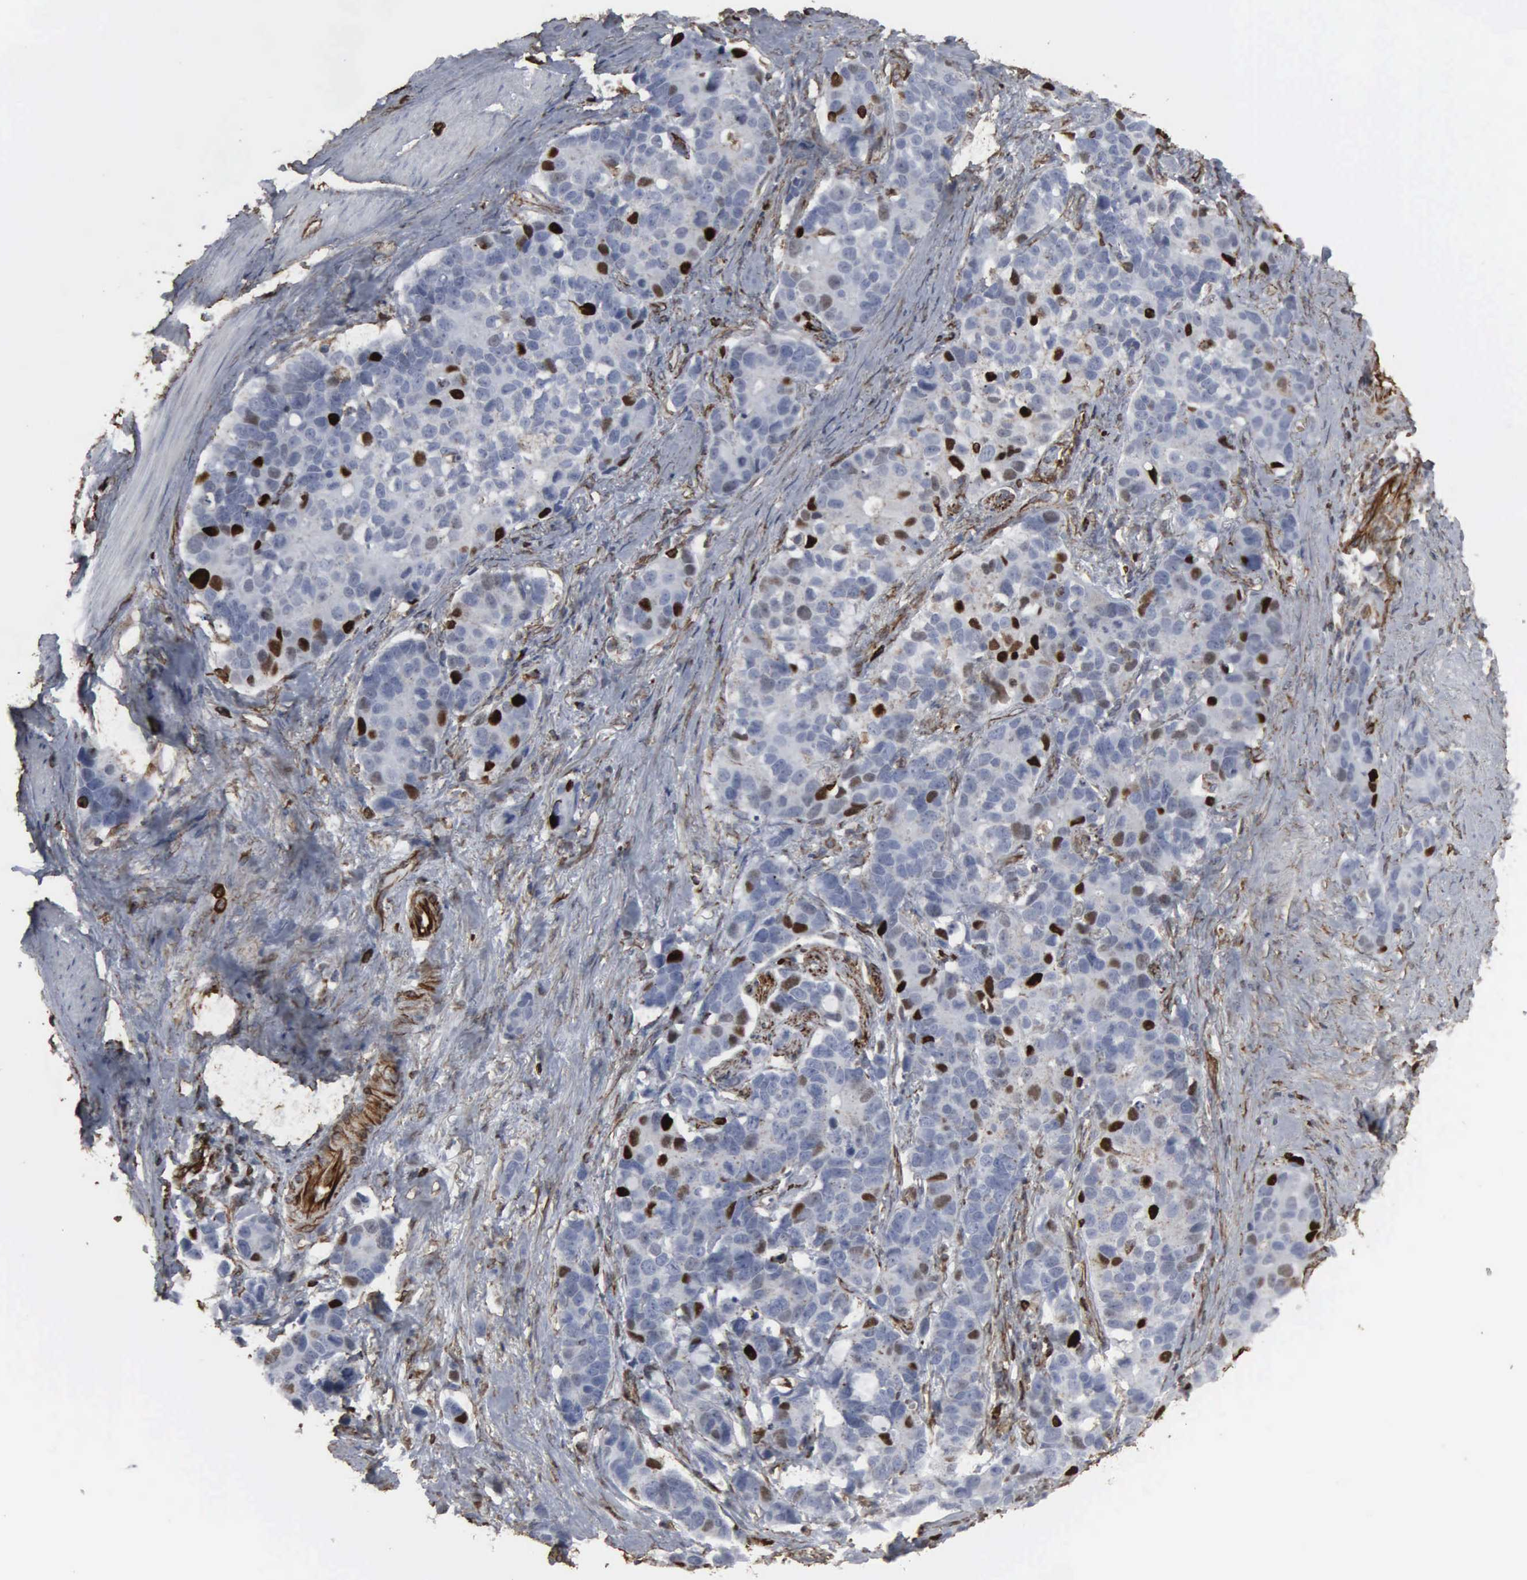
{"staining": {"intensity": "strong", "quantity": "<25%", "location": "nuclear"}, "tissue": "stomach cancer", "cell_type": "Tumor cells", "image_type": "cancer", "snomed": [{"axis": "morphology", "description": "Adenocarcinoma, NOS"}, {"axis": "topography", "description": "Stomach, upper"}], "caption": "IHC image of neoplastic tissue: human stomach cancer (adenocarcinoma) stained using IHC displays medium levels of strong protein expression localized specifically in the nuclear of tumor cells, appearing as a nuclear brown color.", "gene": "CCNE1", "patient": {"sex": "male", "age": 71}}